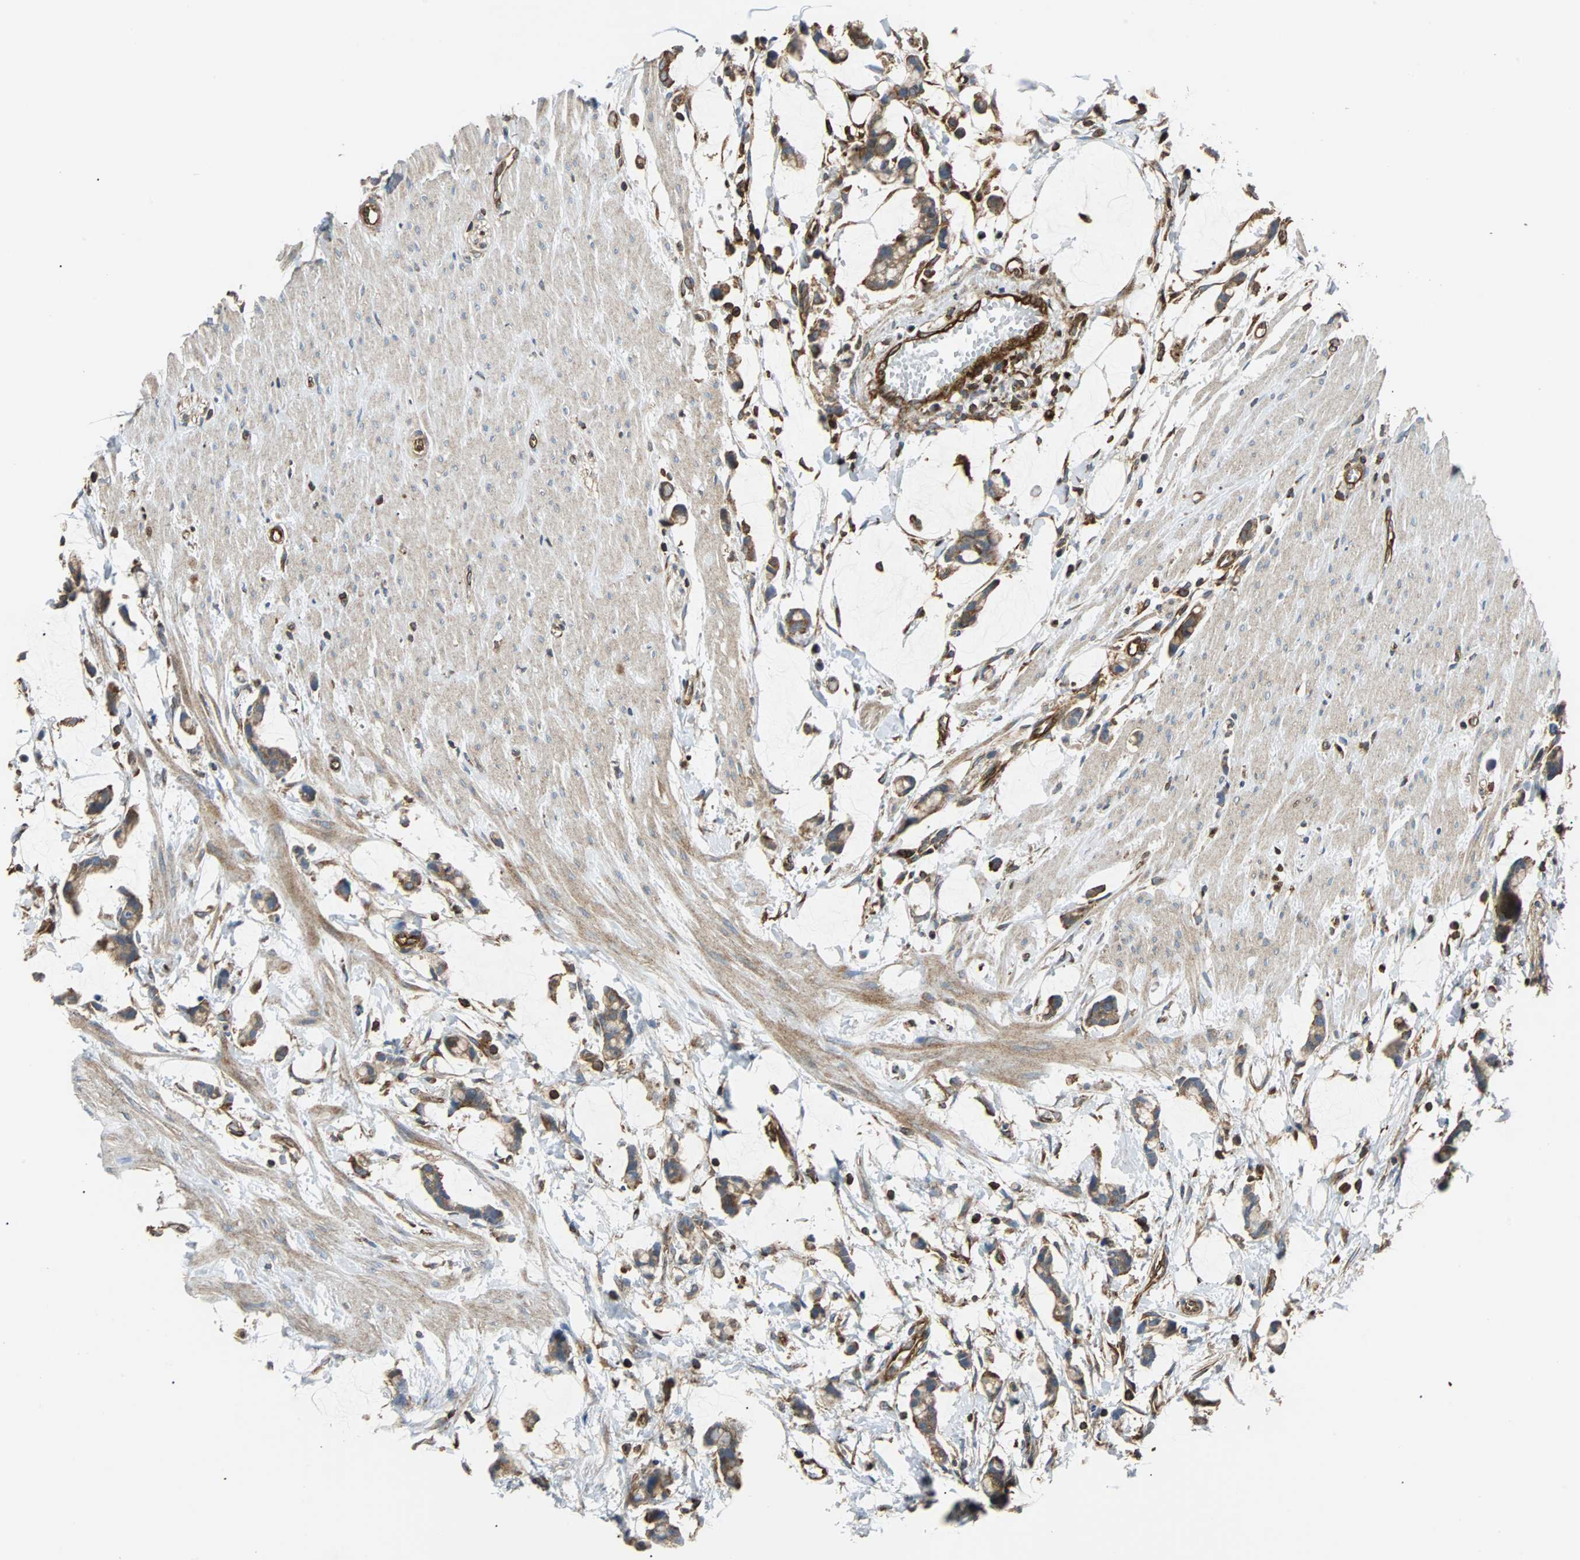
{"staining": {"intensity": "moderate", "quantity": ">75%", "location": "cytoplasmic/membranous"}, "tissue": "colorectal cancer", "cell_type": "Tumor cells", "image_type": "cancer", "snomed": [{"axis": "morphology", "description": "Adenocarcinoma, NOS"}, {"axis": "topography", "description": "Colon"}], "caption": "Immunohistochemical staining of adenocarcinoma (colorectal) reveals medium levels of moderate cytoplasmic/membranous positivity in approximately >75% of tumor cells.", "gene": "RELA", "patient": {"sex": "male", "age": 14}}